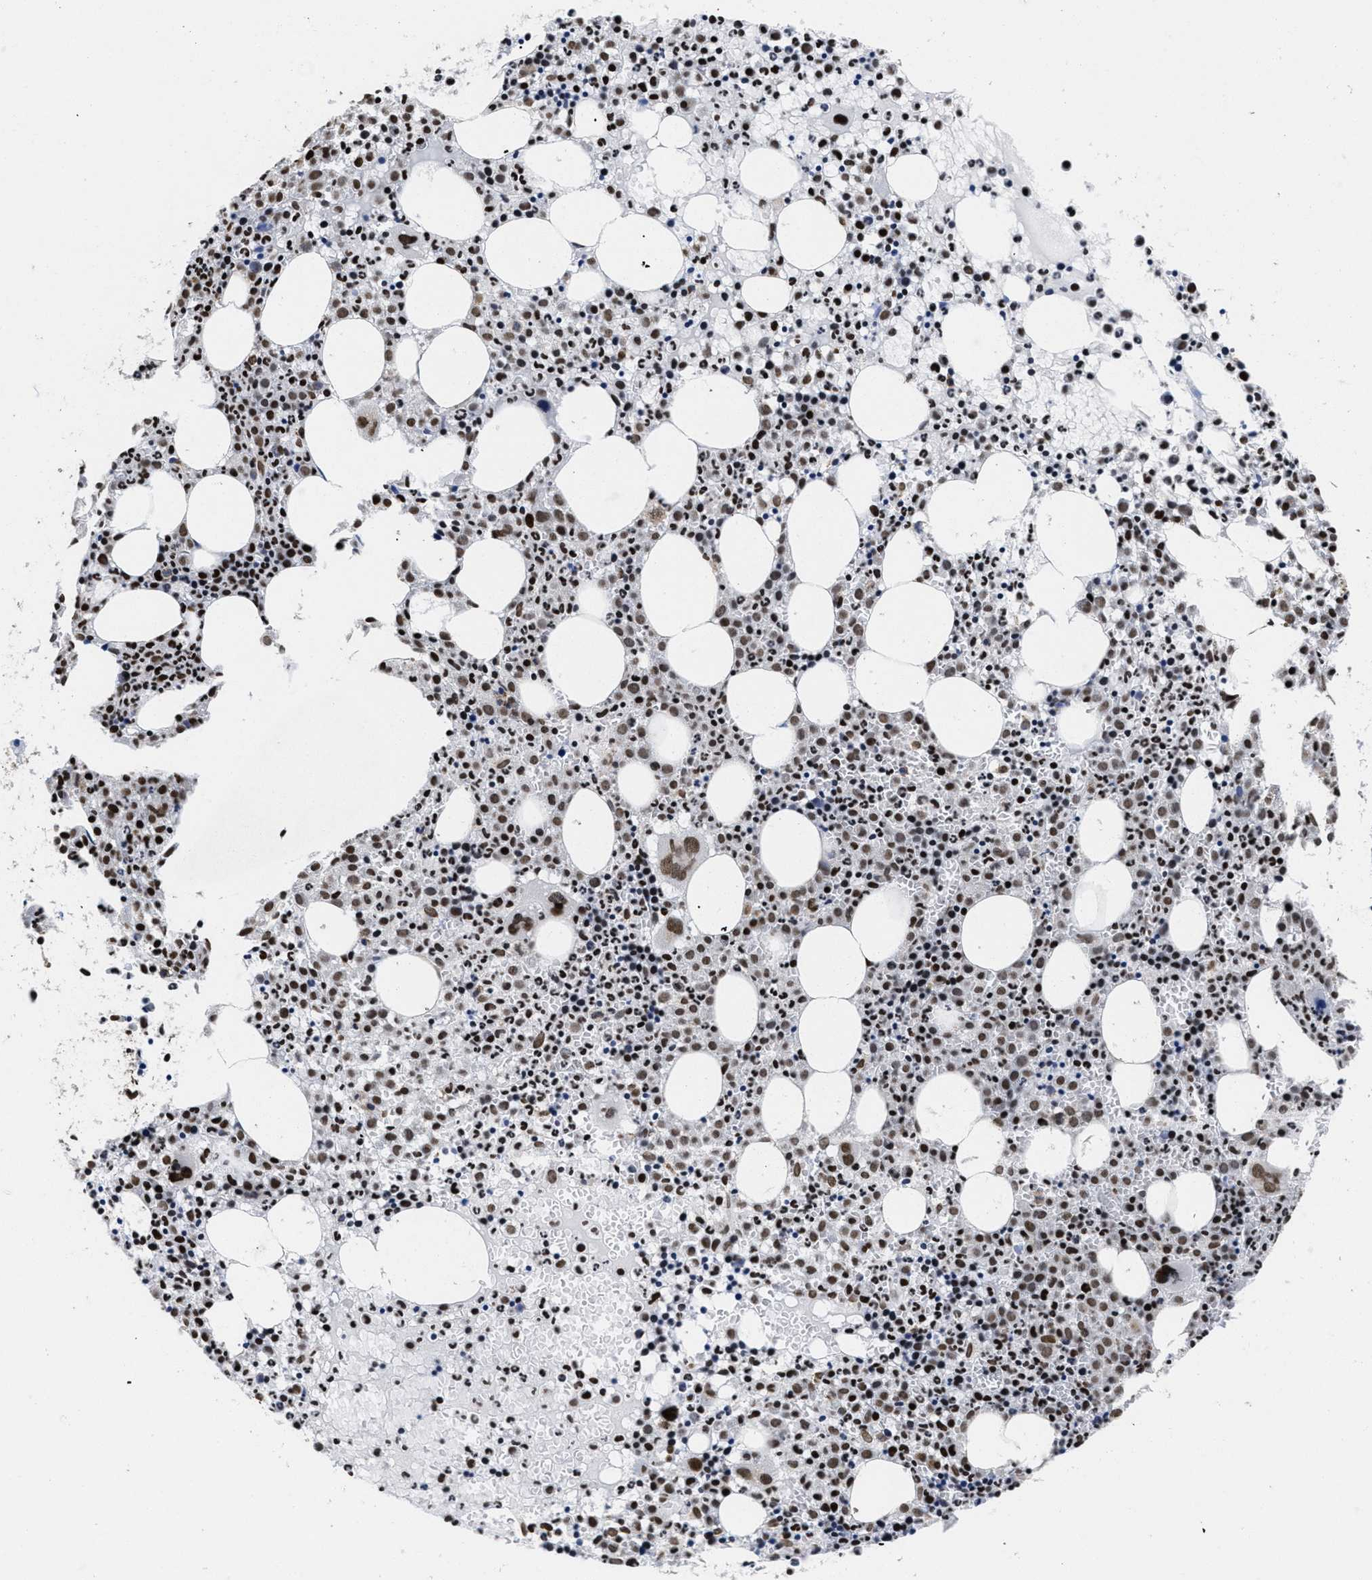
{"staining": {"intensity": "strong", "quantity": "25%-75%", "location": "nuclear"}, "tissue": "bone marrow", "cell_type": "Hematopoietic cells", "image_type": "normal", "snomed": [{"axis": "morphology", "description": "Normal tissue, NOS"}, {"axis": "morphology", "description": "Inflammation, NOS"}, {"axis": "topography", "description": "Bone marrow"}], "caption": "DAB immunohistochemical staining of benign bone marrow exhibits strong nuclear protein staining in about 25%-75% of hematopoietic cells. The staining was performed using DAB (3,3'-diaminobenzidine), with brown indicating positive protein expression. Nuclei are stained blue with hematoxylin.", "gene": "CALHM3", "patient": {"sex": "male", "age": 25}}